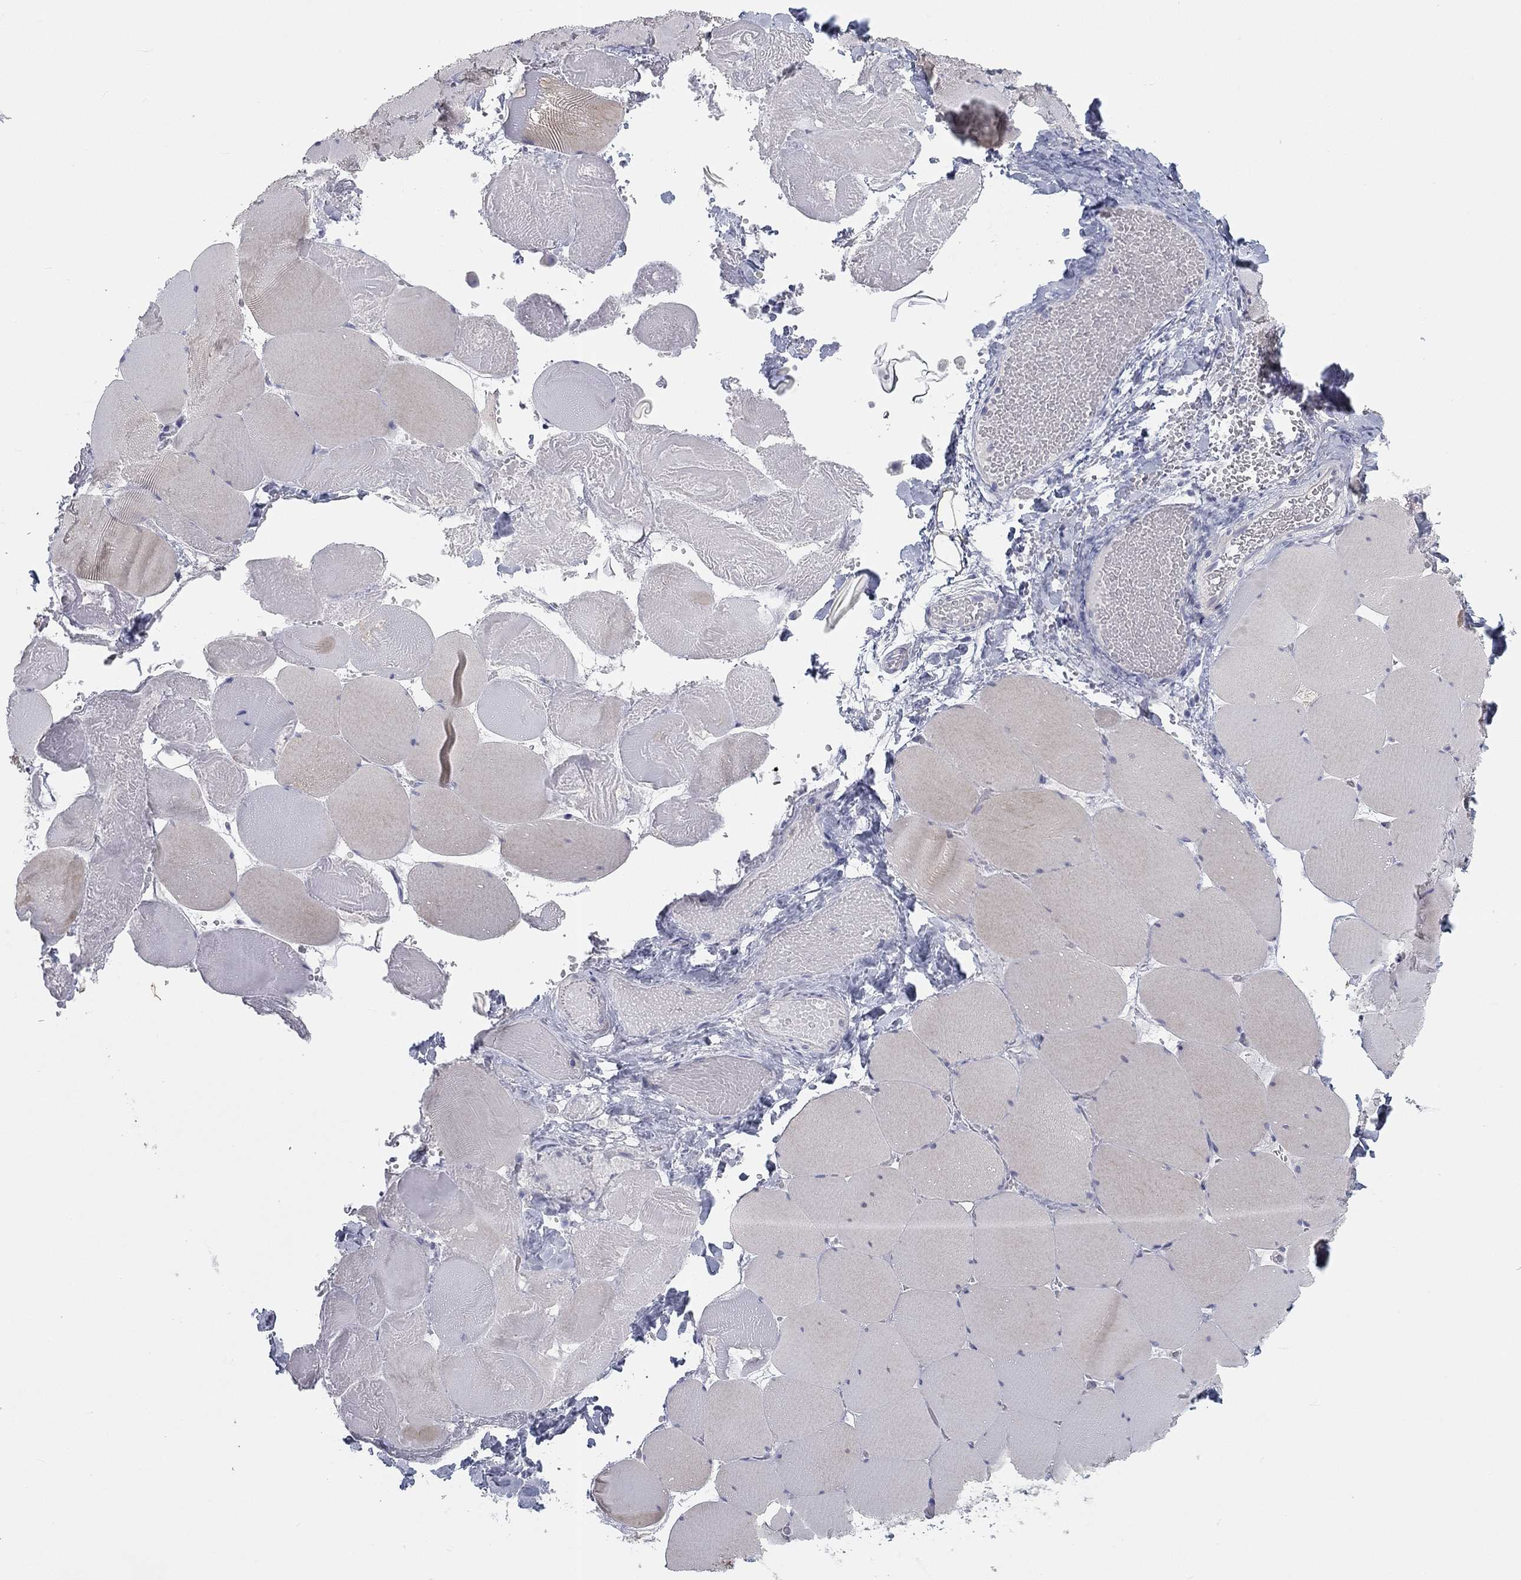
{"staining": {"intensity": "negative", "quantity": "none", "location": "none"}, "tissue": "skeletal muscle", "cell_type": "Myocytes", "image_type": "normal", "snomed": [{"axis": "morphology", "description": "Normal tissue, NOS"}, {"axis": "morphology", "description": "Malignant melanoma, Metastatic site"}, {"axis": "topography", "description": "Skeletal muscle"}], "caption": "DAB immunohistochemical staining of benign human skeletal muscle demonstrates no significant expression in myocytes.", "gene": "CALB1", "patient": {"sex": "male", "age": 50}}